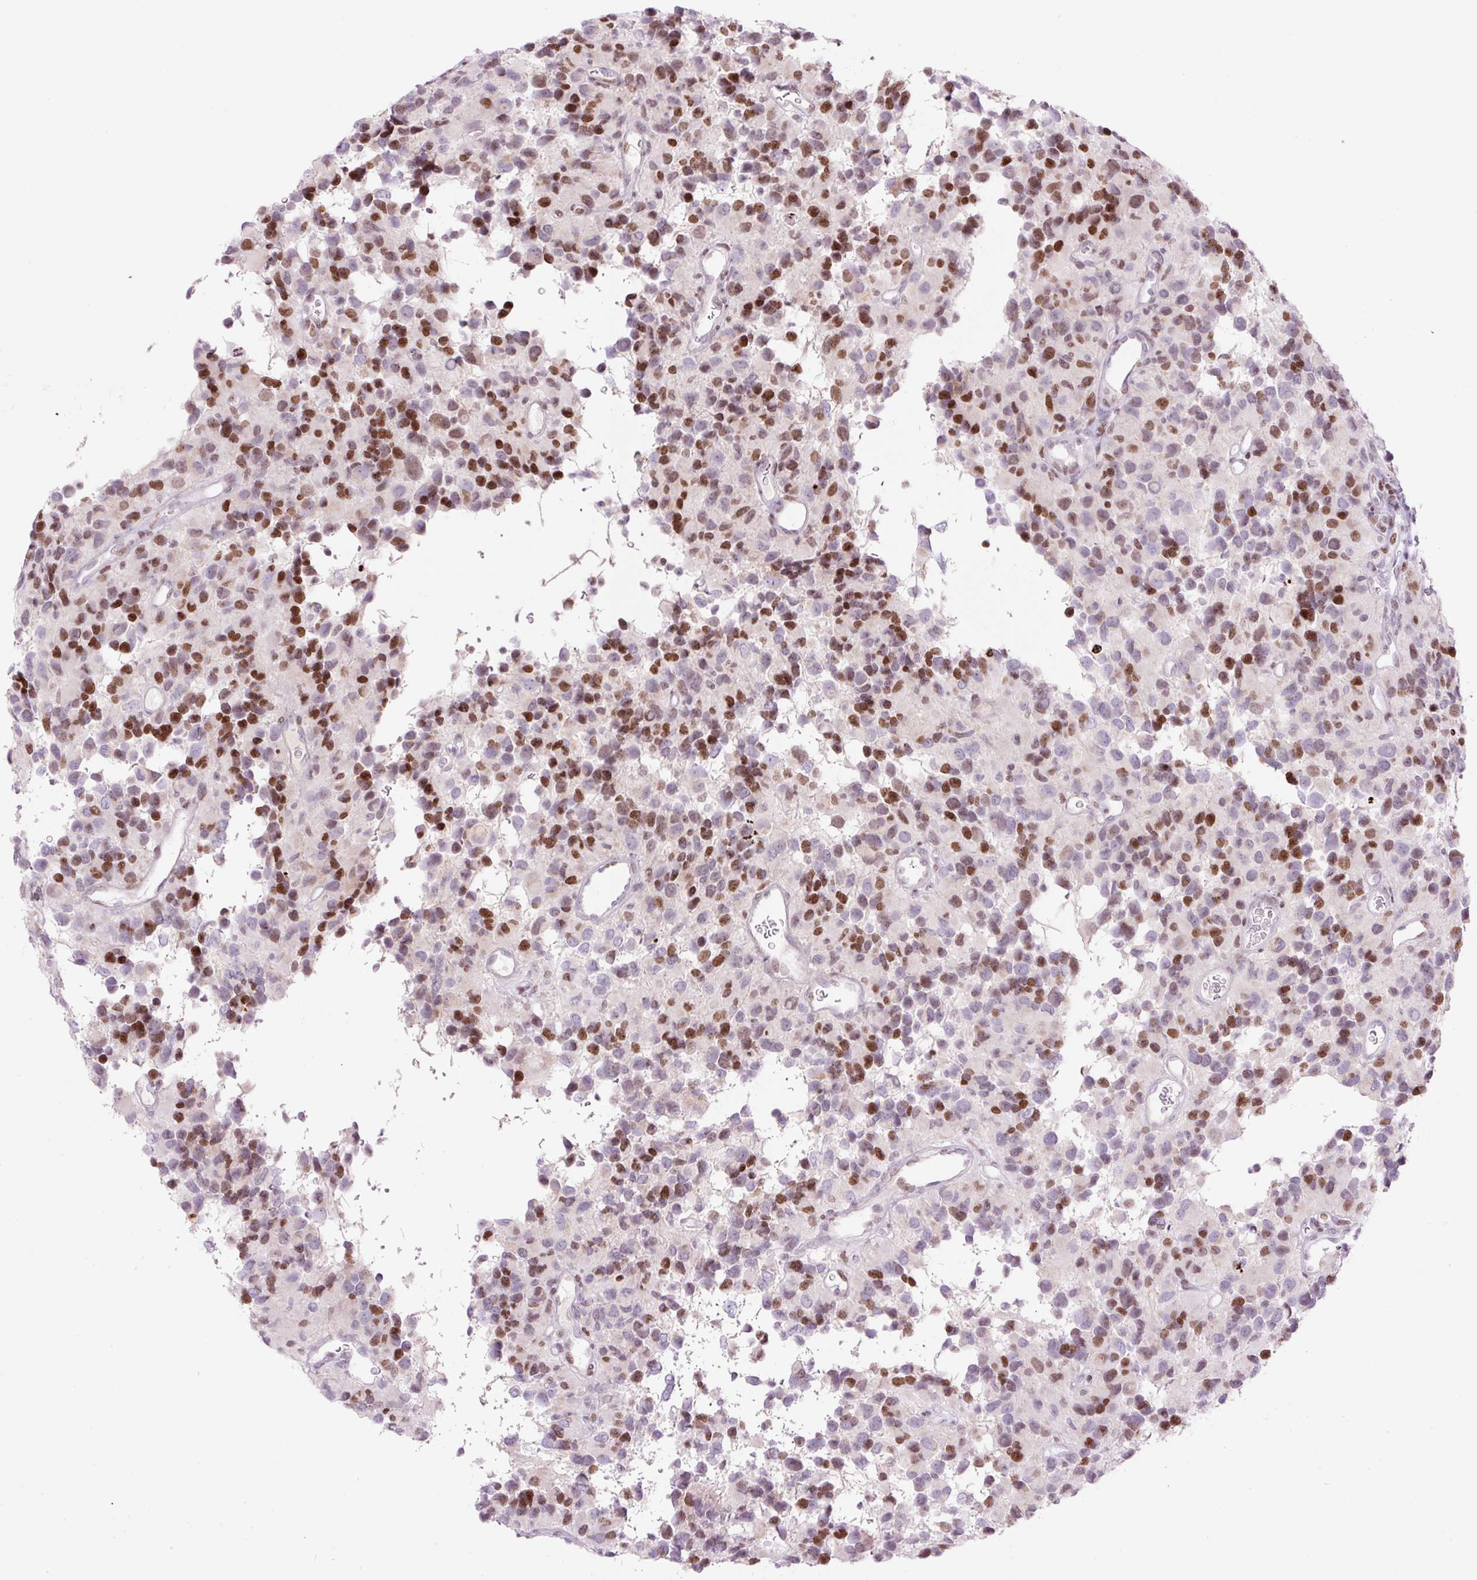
{"staining": {"intensity": "moderate", "quantity": "25%-75%", "location": "nuclear"}, "tissue": "glioma", "cell_type": "Tumor cells", "image_type": "cancer", "snomed": [{"axis": "morphology", "description": "Glioma, malignant, High grade"}, {"axis": "topography", "description": "Brain"}], "caption": "Tumor cells display medium levels of moderate nuclear positivity in approximately 25%-75% of cells in glioma.", "gene": "TMEM177", "patient": {"sex": "male", "age": 77}}